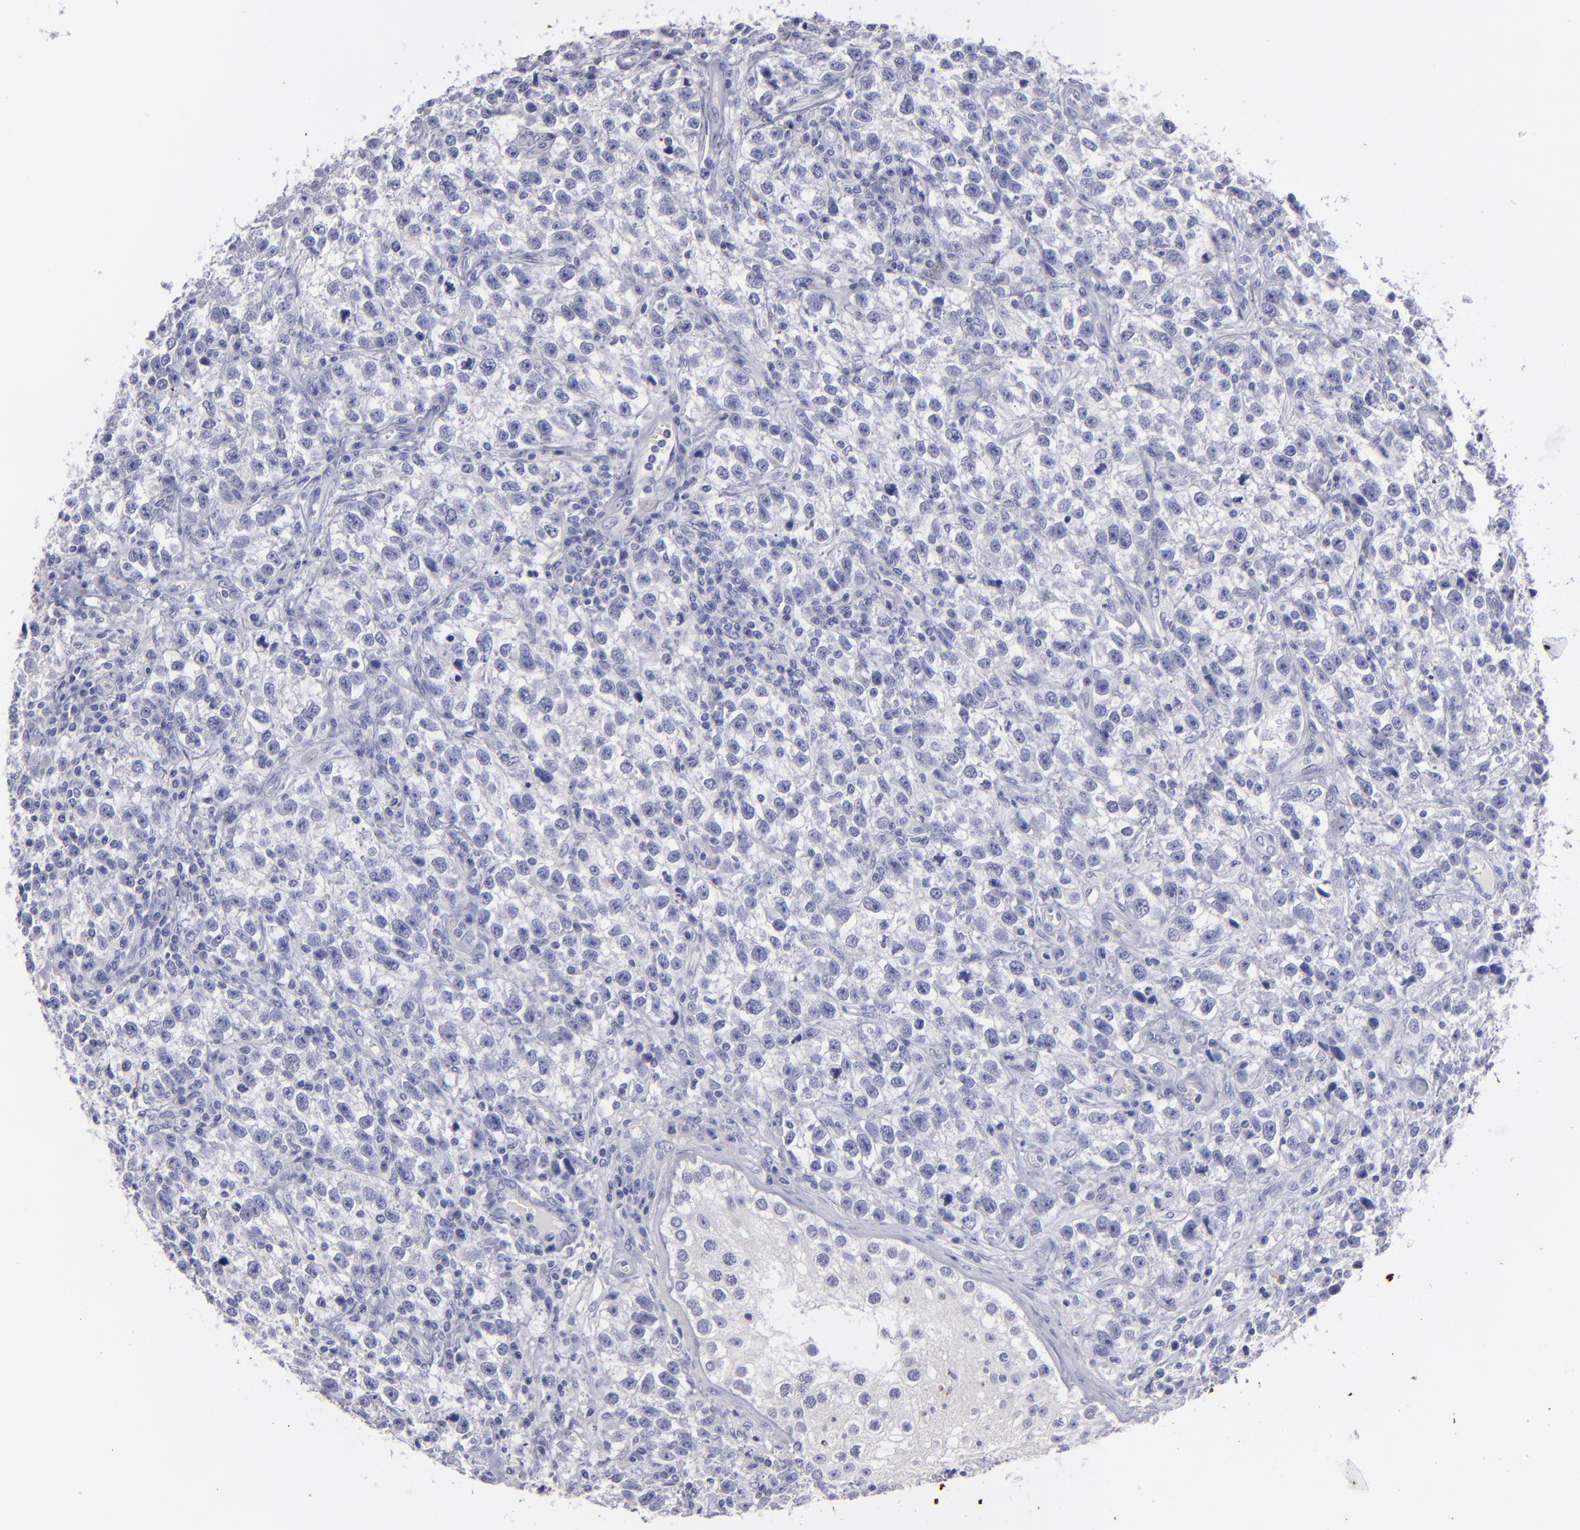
{"staining": {"intensity": "negative", "quantity": "none", "location": "none"}, "tissue": "testis cancer", "cell_type": "Tumor cells", "image_type": "cancer", "snomed": [{"axis": "morphology", "description": "Seminoma, NOS"}, {"axis": "topography", "description": "Testis"}], "caption": "An immunohistochemistry (IHC) image of testis seminoma is shown. There is no staining in tumor cells of testis seminoma.", "gene": "SNAP25", "patient": {"sex": "male", "age": 38}}